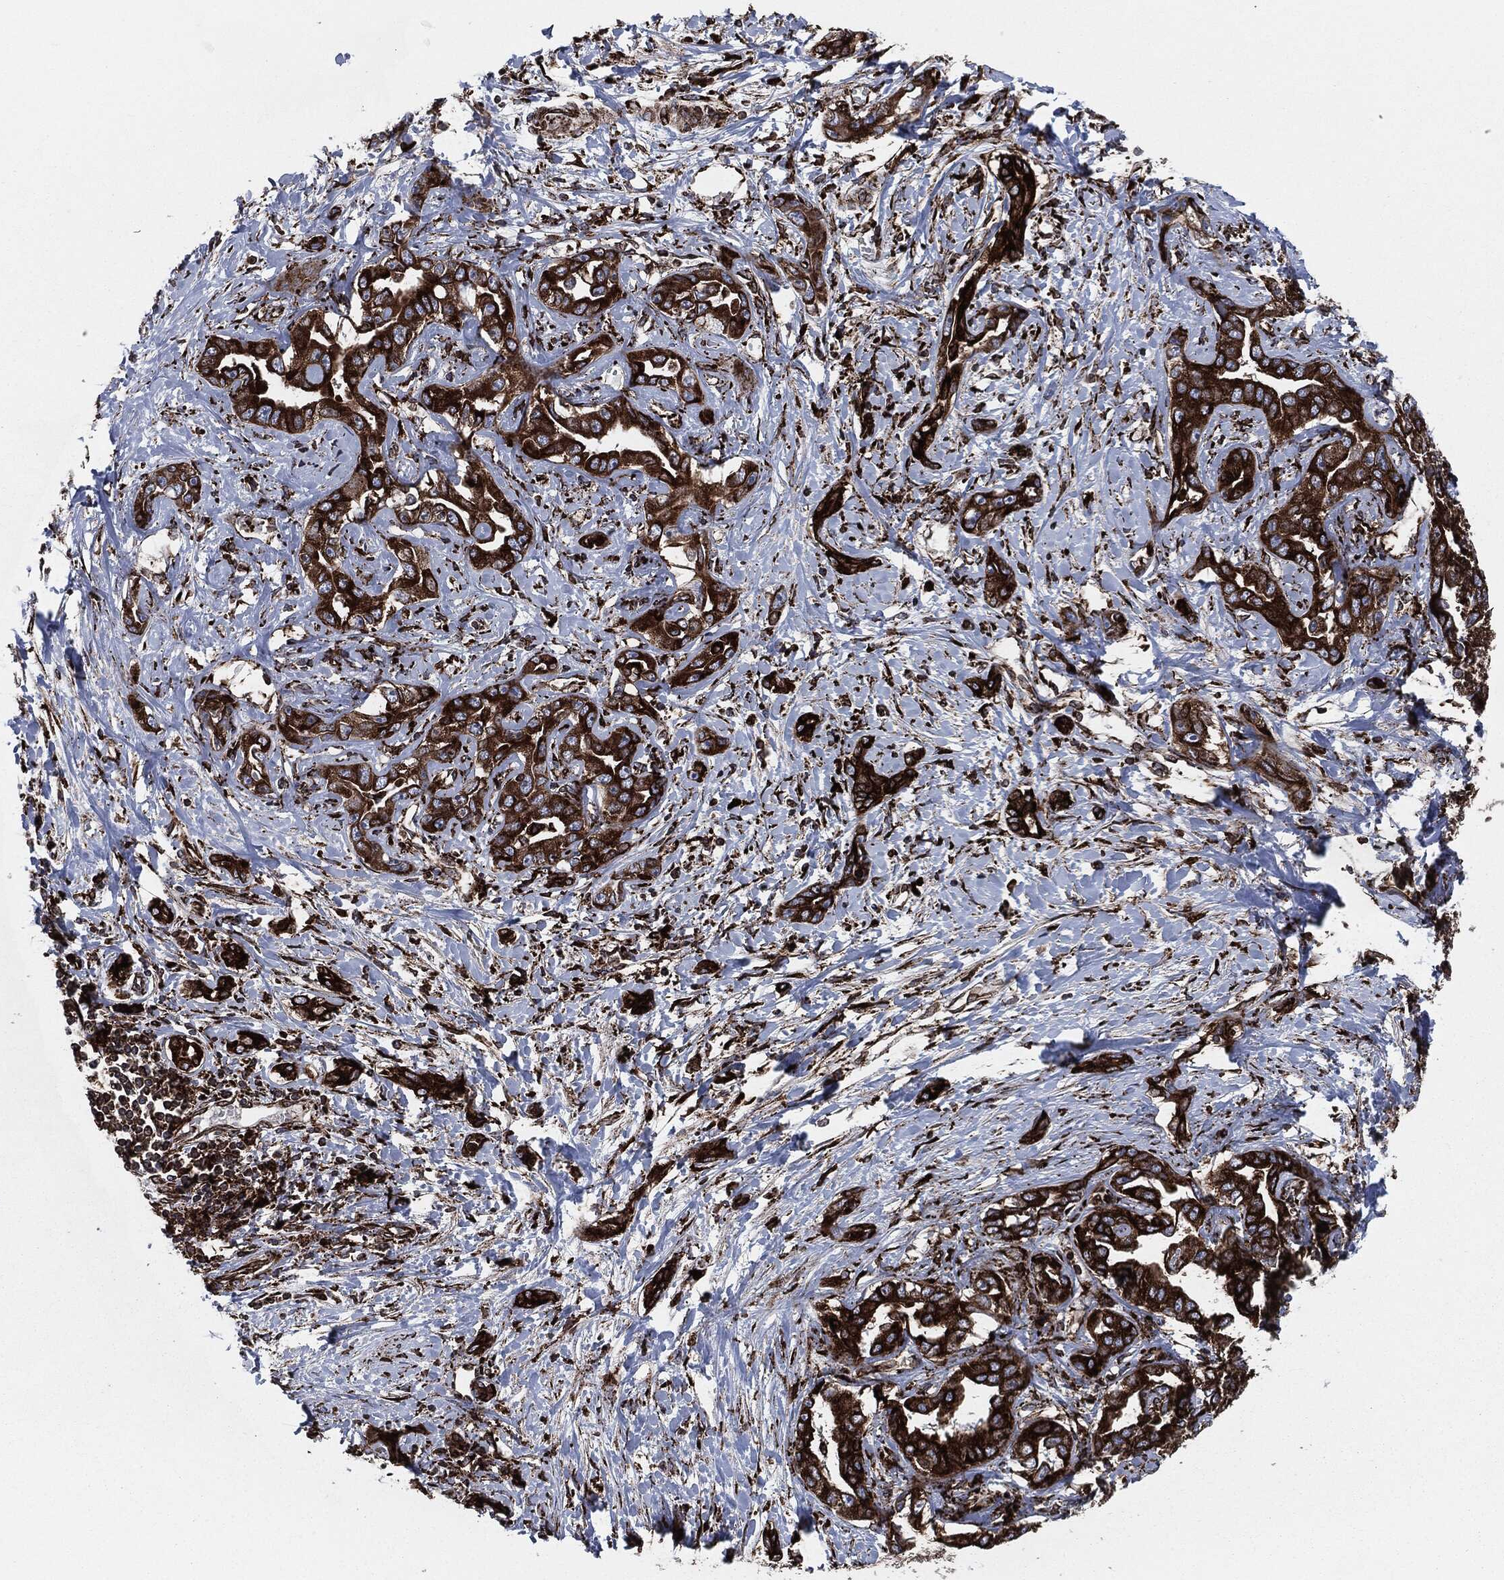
{"staining": {"intensity": "strong", "quantity": ">75%", "location": "cytoplasmic/membranous"}, "tissue": "liver cancer", "cell_type": "Tumor cells", "image_type": "cancer", "snomed": [{"axis": "morphology", "description": "Cholangiocarcinoma"}, {"axis": "topography", "description": "Liver"}], "caption": "Liver cancer was stained to show a protein in brown. There is high levels of strong cytoplasmic/membranous staining in about >75% of tumor cells. The staining is performed using DAB brown chromogen to label protein expression. The nuclei are counter-stained blue using hematoxylin.", "gene": "CALR", "patient": {"sex": "male", "age": 59}}